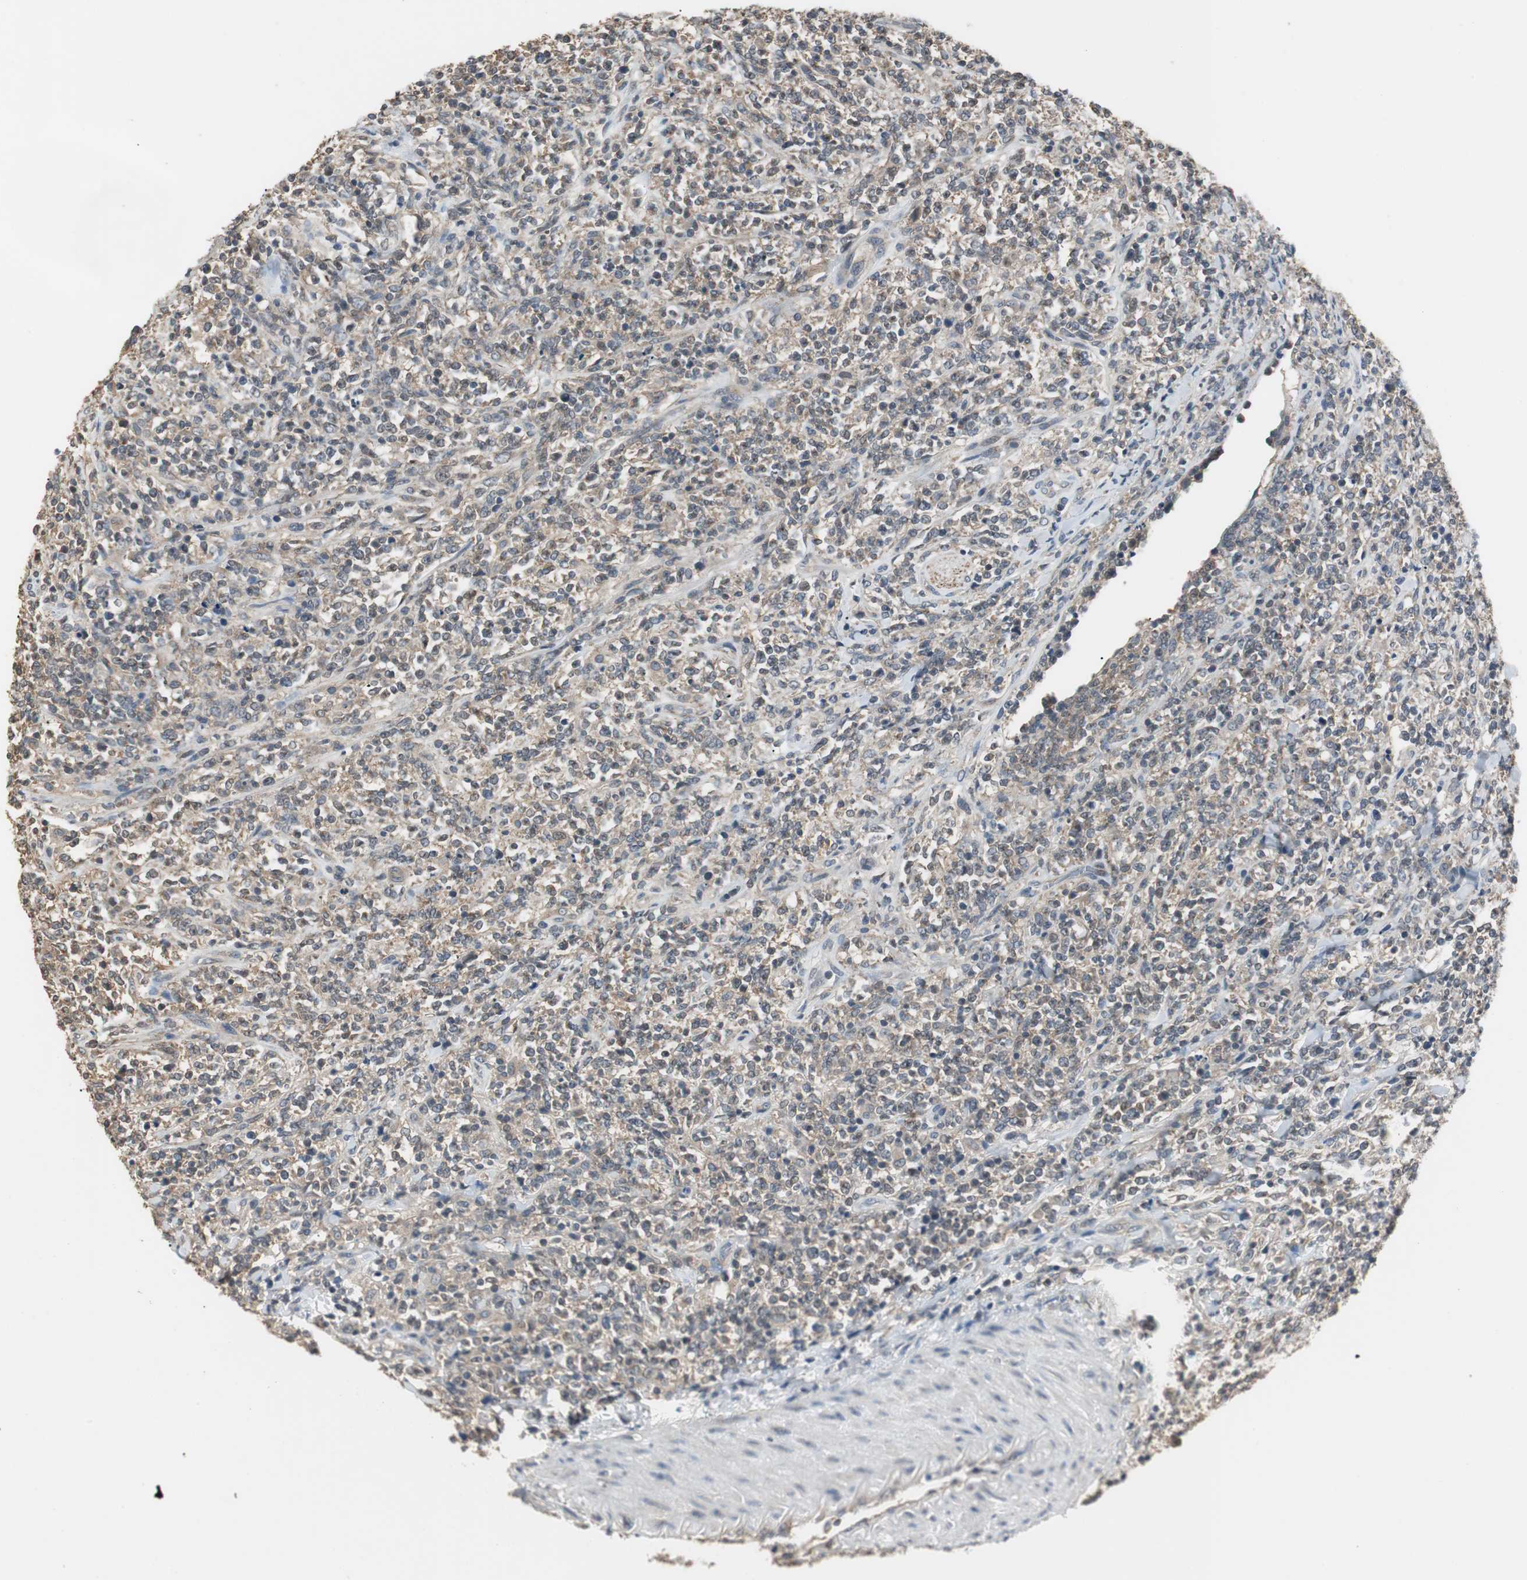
{"staining": {"intensity": "weak", "quantity": "25%-75%", "location": "cytoplasmic/membranous"}, "tissue": "lymphoma", "cell_type": "Tumor cells", "image_type": "cancer", "snomed": [{"axis": "morphology", "description": "Malignant lymphoma, non-Hodgkin's type, High grade"}, {"axis": "topography", "description": "Soft tissue"}], "caption": "Protein expression analysis of human high-grade malignant lymphoma, non-Hodgkin's type reveals weak cytoplasmic/membranous staining in about 25%-75% of tumor cells.", "gene": "PTPRN2", "patient": {"sex": "male", "age": 18}}